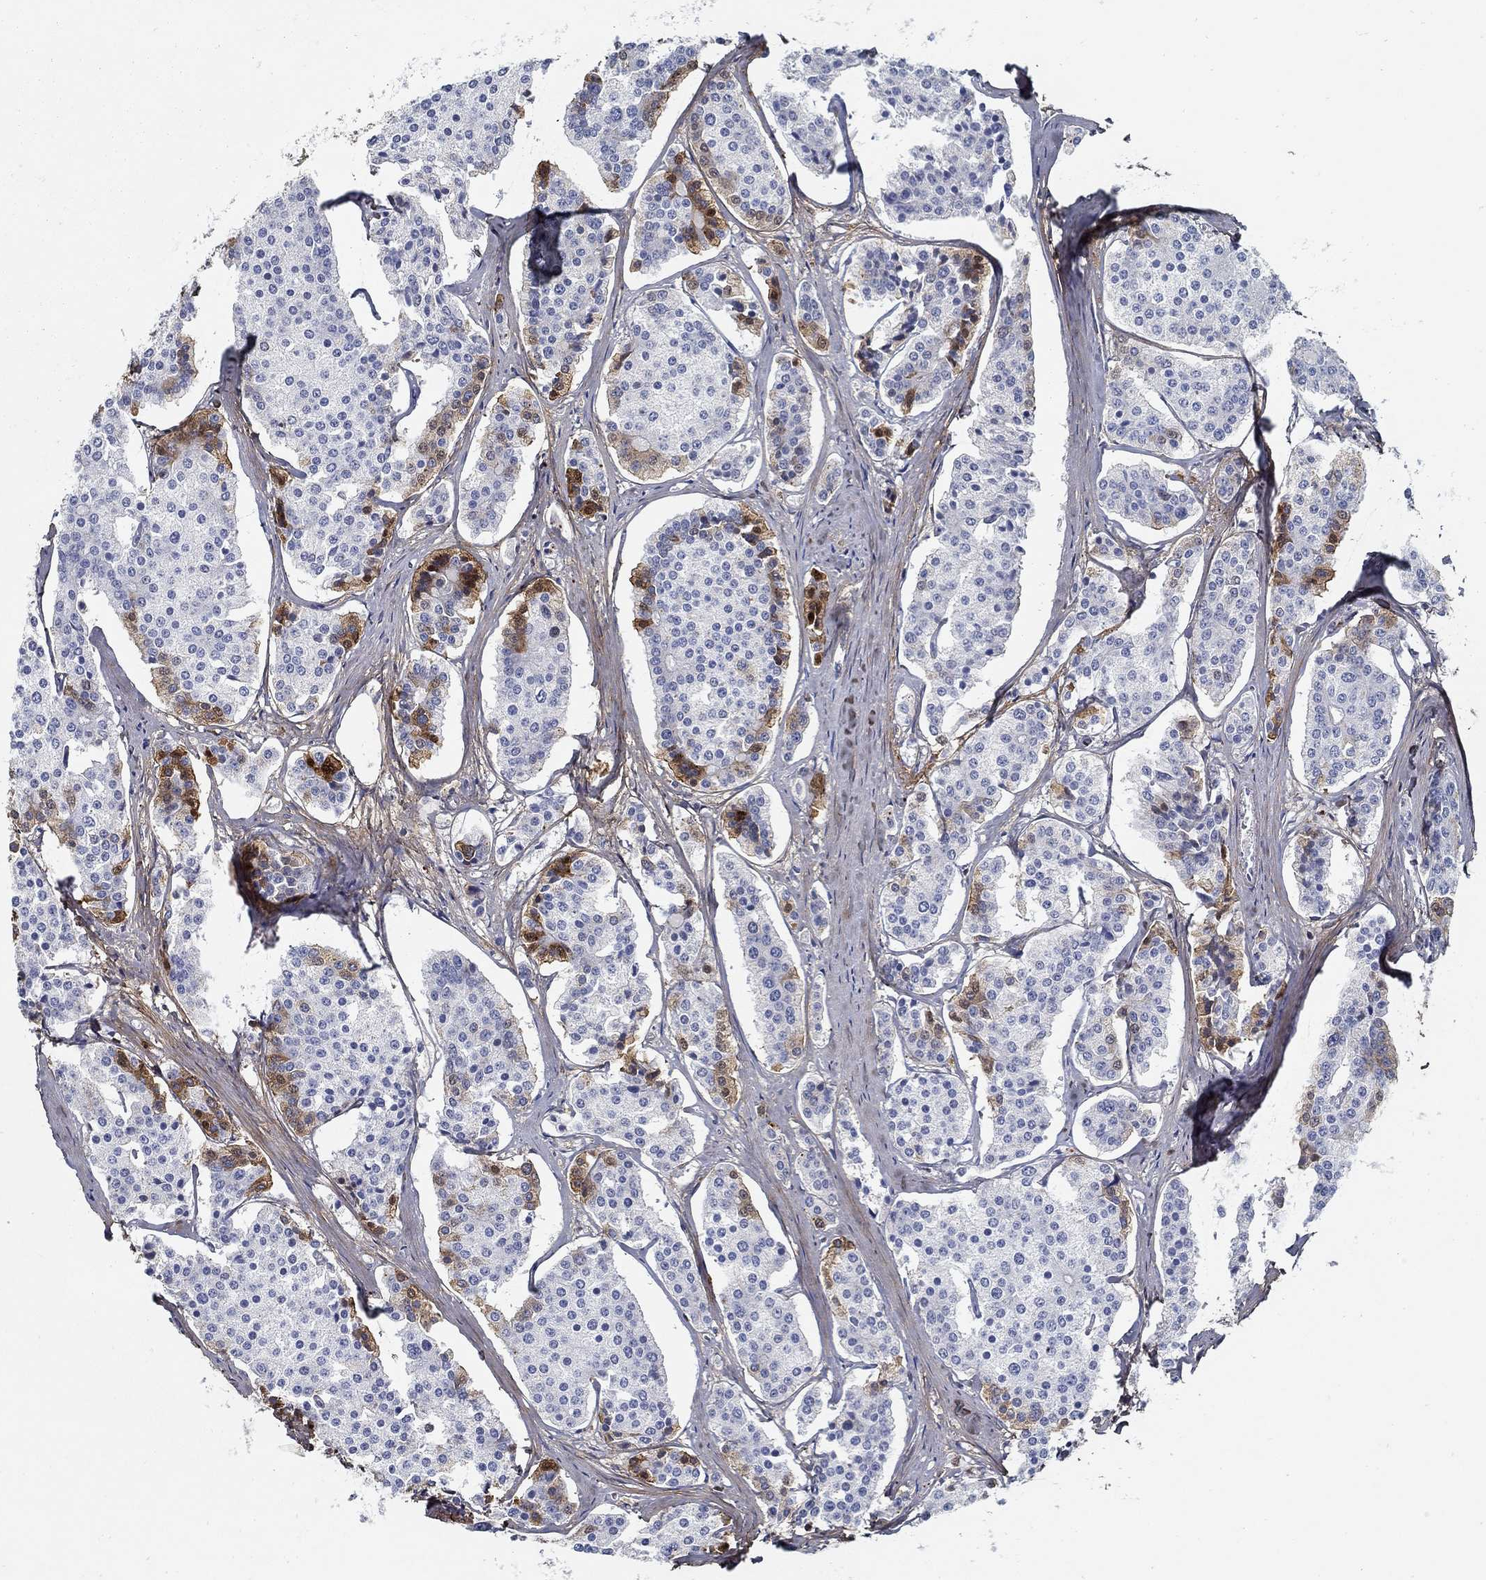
{"staining": {"intensity": "strong", "quantity": "<25%", "location": "cytoplasmic/membranous"}, "tissue": "carcinoid", "cell_type": "Tumor cells", "image_type": "cancer", "snomed": [{"axis": "morphology", "description": "Carcinoid, malignant, NOS"}, {"axis": "topography", "description": "Small intestine"}], "caption": "Immunohistochemistry histopathology image of malignant carcinoid stained for a protein (brown), which displays medium levels of strong cytoplasmic/membranous staining in approximately <25% of tumor cells.", "gene": "TGFBI", "patient": {"sex": "female", "age": 65}}